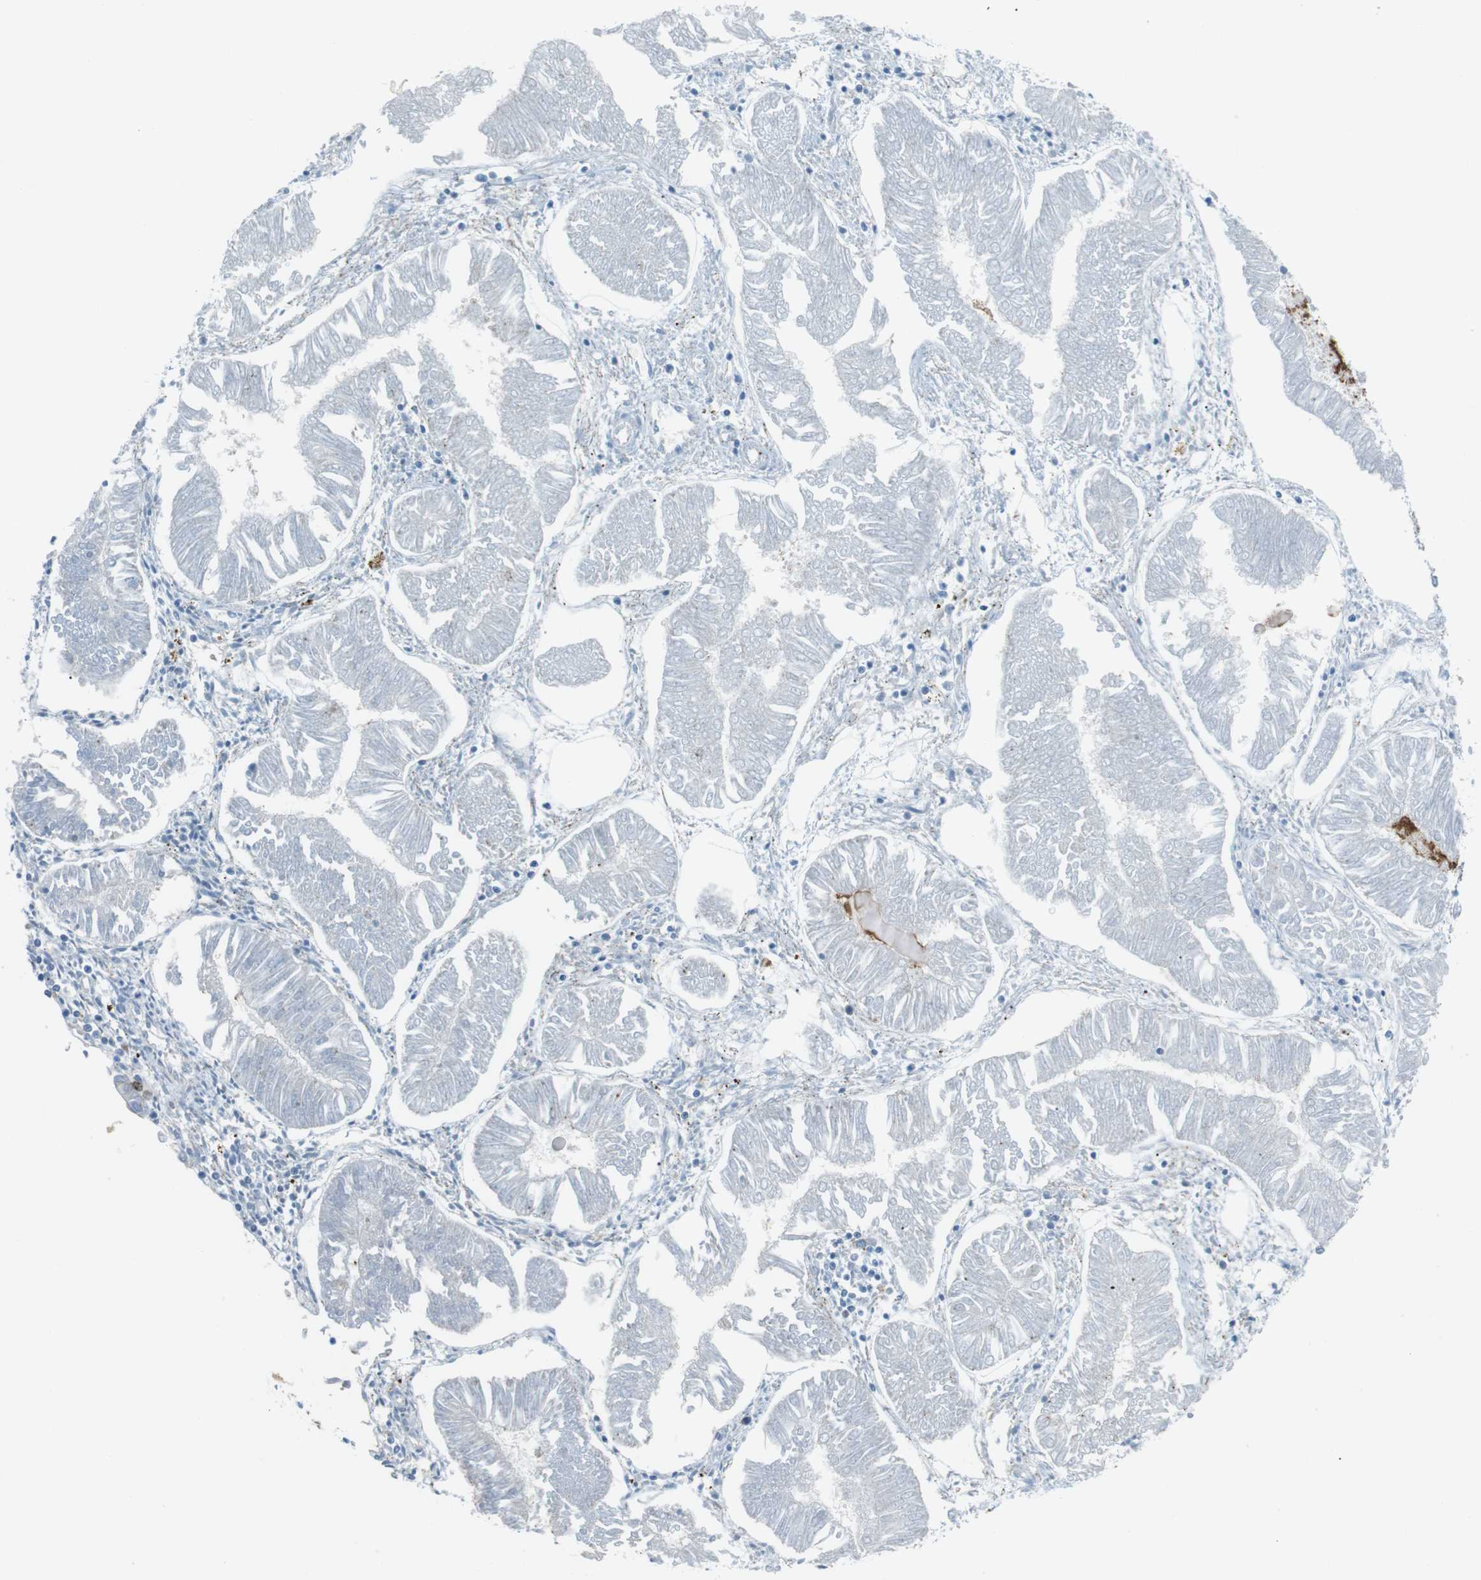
{"staining": {"intensity": "negative", "quantity": "none", "location": "none"}, "tissue": "endometrial cancer", "cell_type": "Tumor cells", "image_type": "cancer", "snomed": [{"axis": "morphology", "description": "Adenocarcinoma, NOS"}, {"axis": "topography", "description": "Endometrium"}], "caption": "Immunohistochemistry (IHC) photomicrograph of human adenocarcinoma (endometrial) stained for a protein (brown), which reveals no expression in tumor cells.", "gene": "VAMP1", "patient": {"sex": "female", "age": 53}}